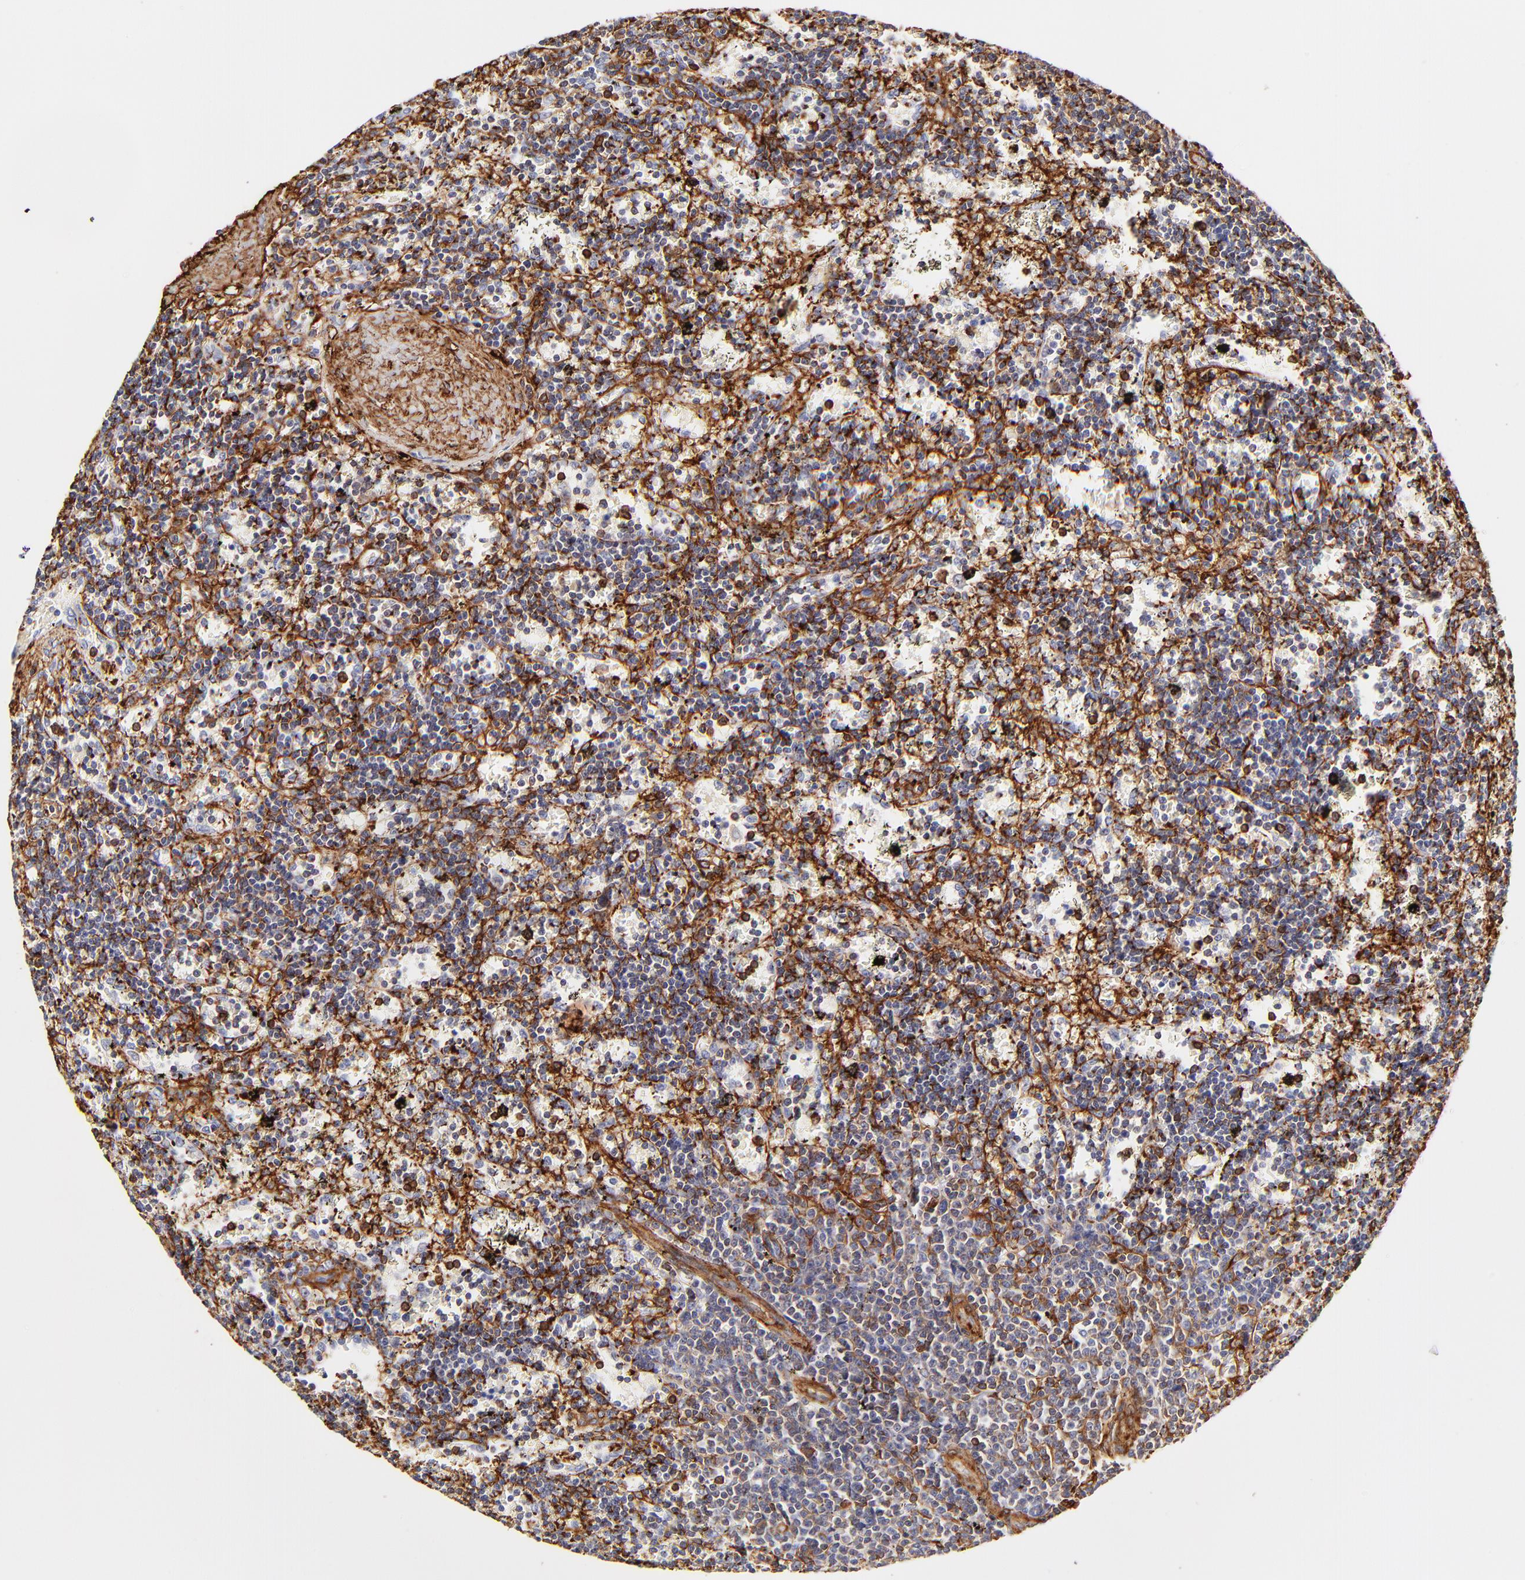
{"staining": {"intensity": "weak", "quantity": ">75%", "location": "cytoplasmic/membranous"}, "tissue": "lymphoma", "cell_type": "Tumor cells", "image_type": "cancer", "snomed": [{"axis": "morphology", "description": "Malignant lymphoma, non-Hodgkin's type, Low grade"}, {"axis": "topography", "description": "Spleen"}], "caption": "Weak cytoplasmic/membranous protein staining is identified in approximately >75% of tumor cells in malignant lymphoma, non-Hodgkin's type (low-grade).", "gene": "FLNA", "patient": {"sex": "male", "age": 60}}